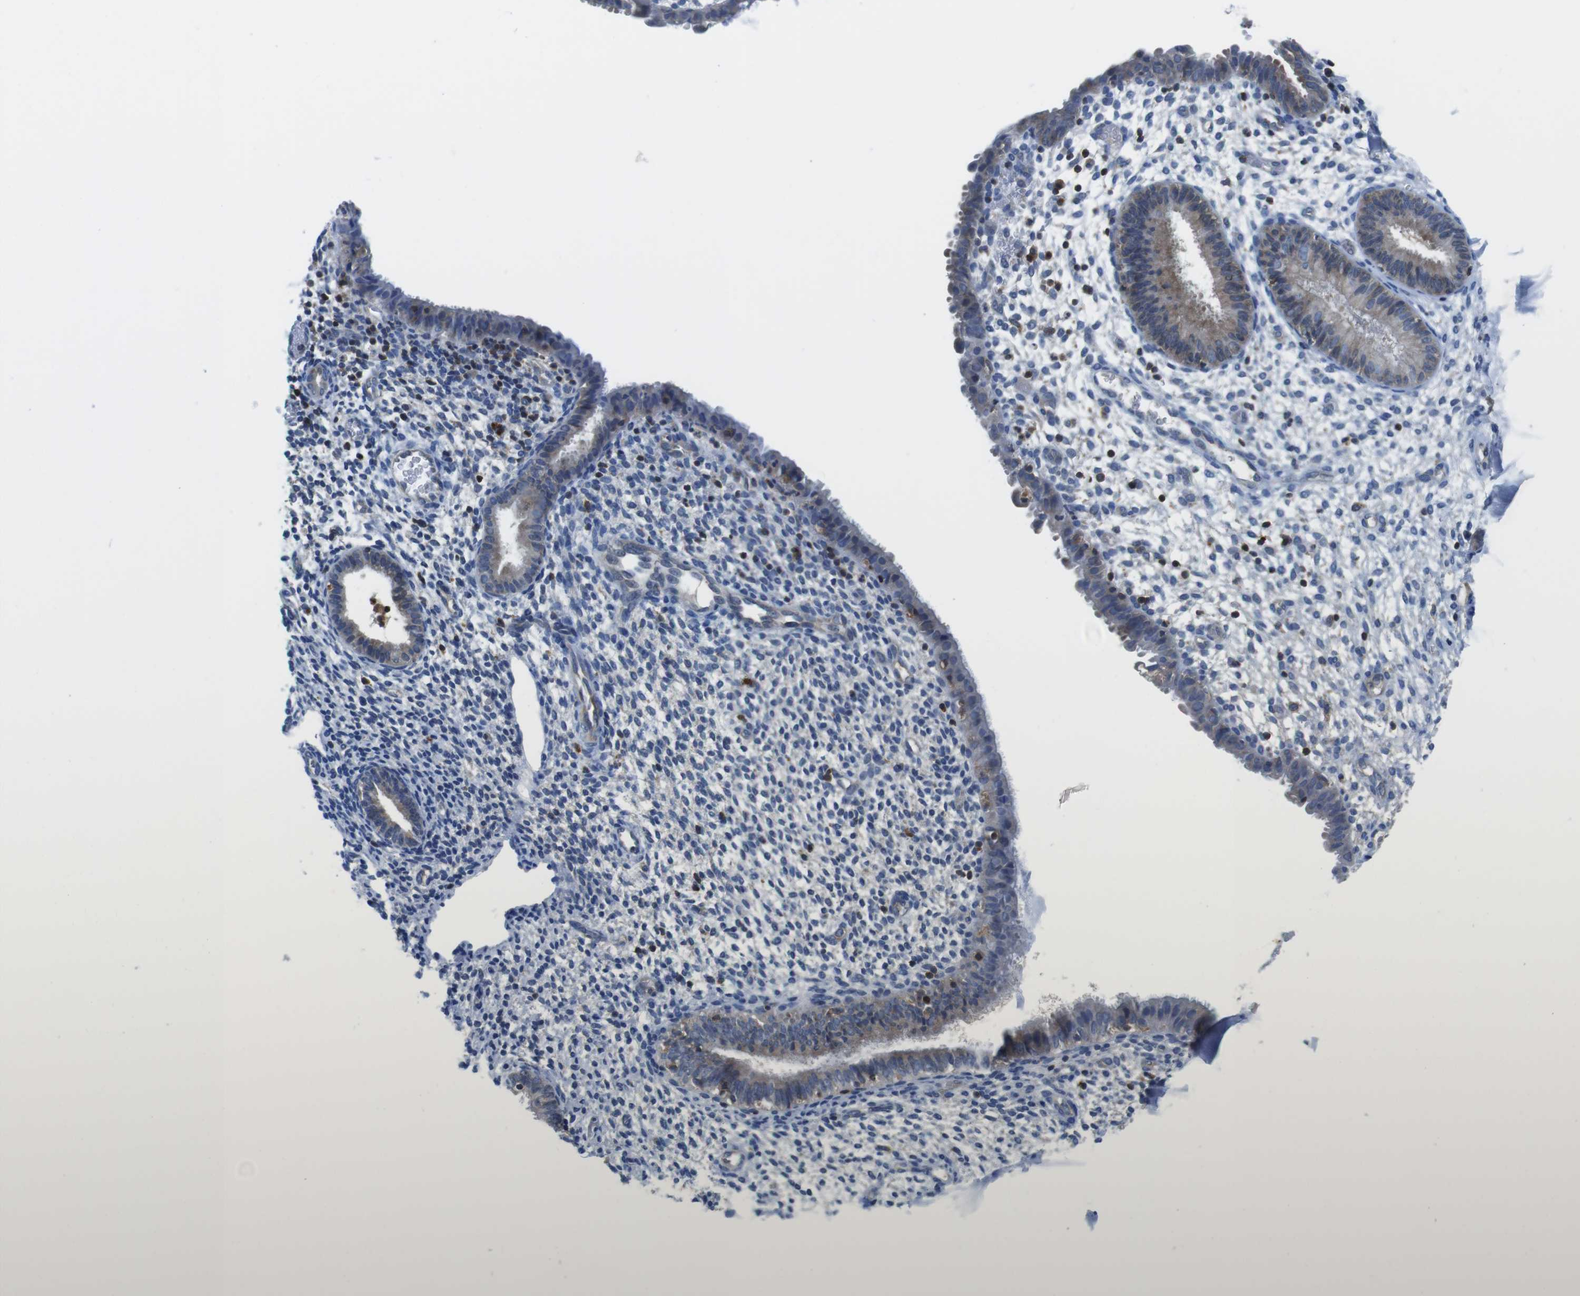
{"staining": {"intensity": "negative", "quantity": "none", "location": "none"}, "tissue": "endometrium", "cell_type": "Cells in endometrial stroma", "image_type": "normal", "snomed": [{"axis": "morphology", "description": "Normal tissue, NOS"}, {"axis": "topography", "description": "Endometrium"}], "caption": "The histopathology image shows no staining of cells in endometrial stroma in unremarkable endometrium.", "gene": "PIK3CD", "patient": {"sex": "female", "age": 61}}